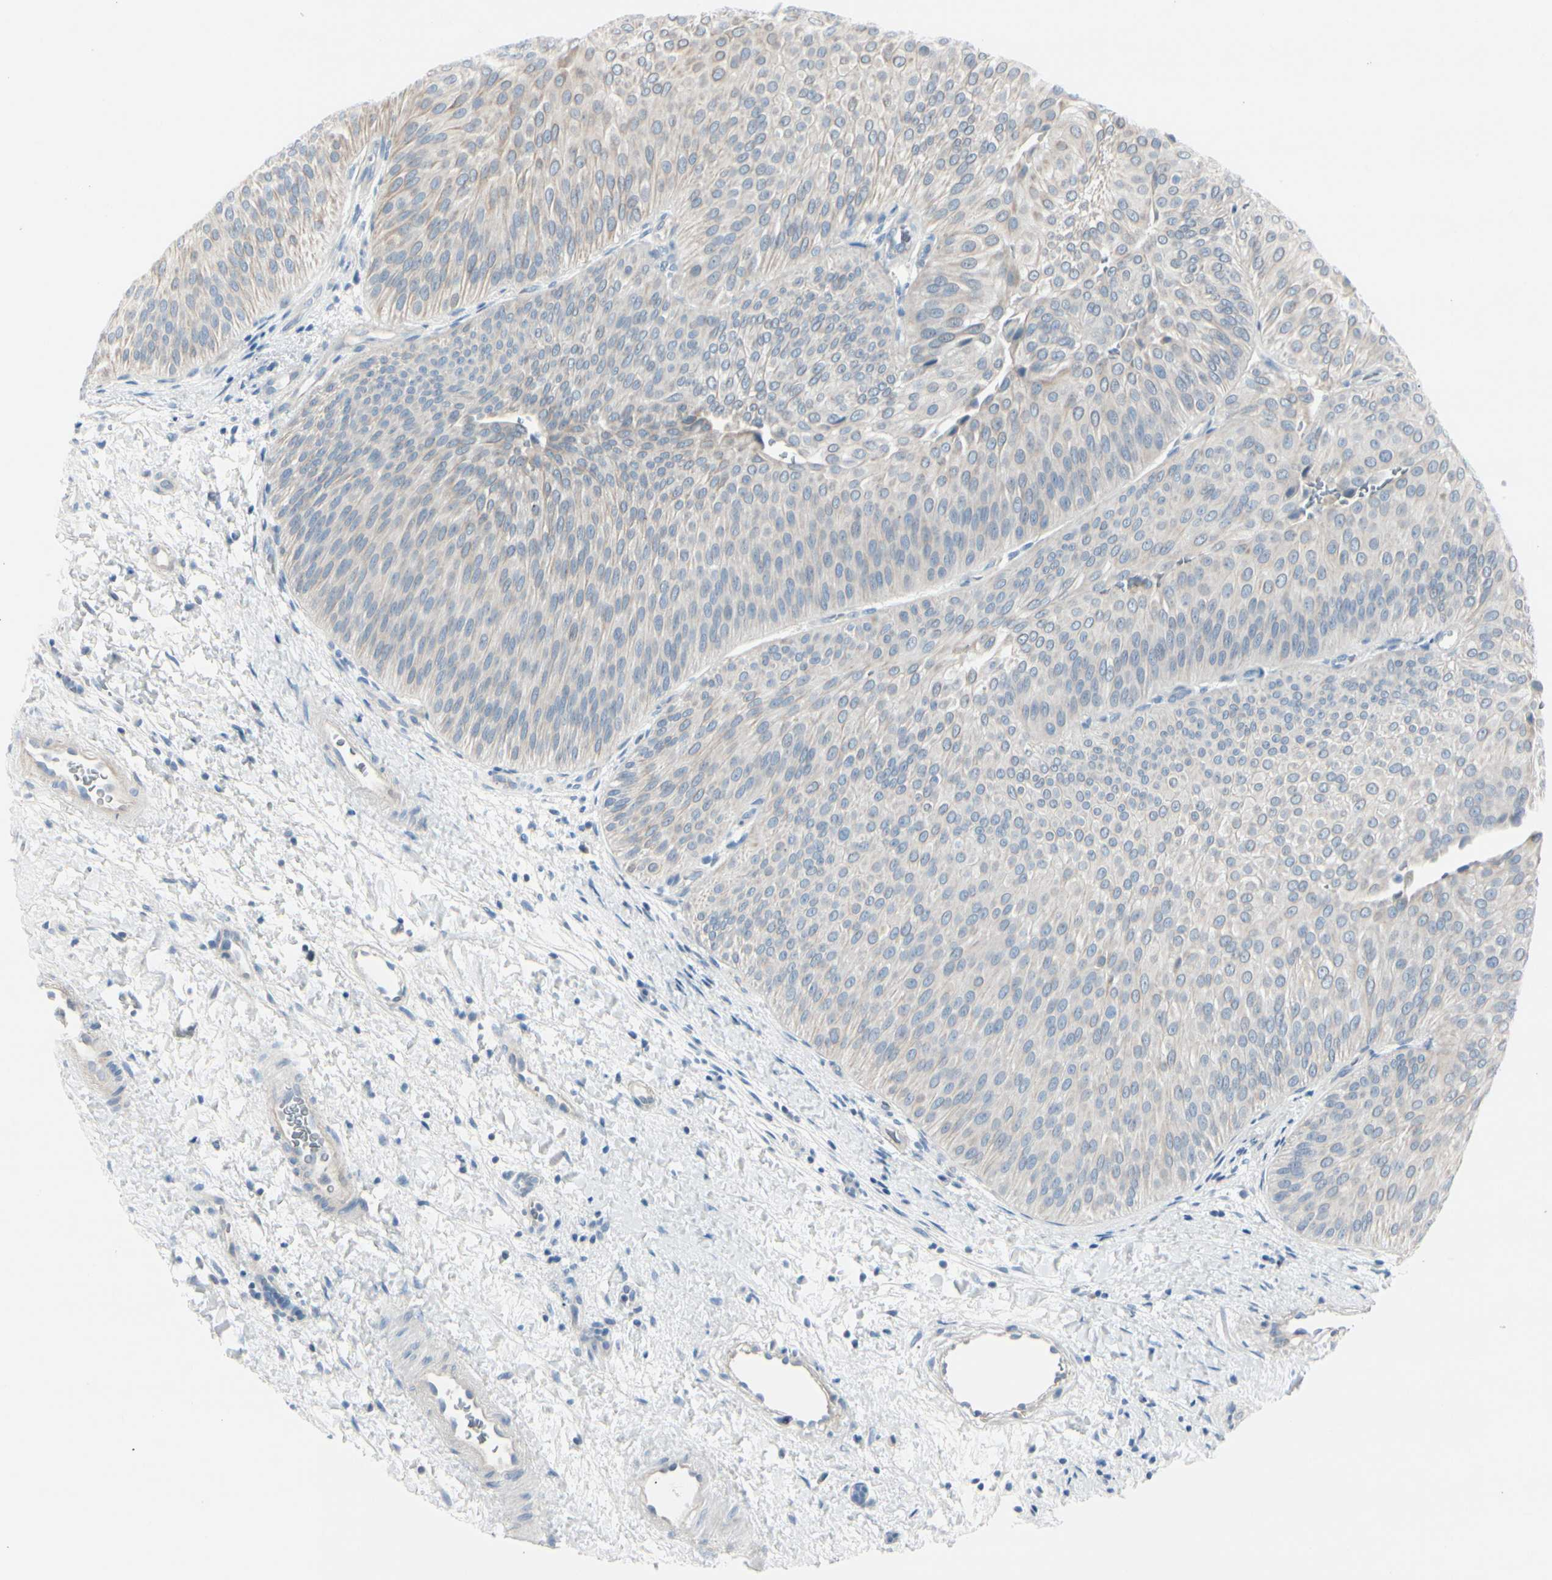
{"staining": {"intensity": "weak", "quantity": "25%-75%", "location": "cytoplasmic/membranous"}, "tissue": "urothelial cancer", "cell_type": "Tumor cells", "image_type": "cancer", "snomed": [{"axis": "morphology", "description": "Urothelial carcinoma, Low grade"}, {"axis": "topography", "description": "Urinary bladder"}], "caption": "Protein expression analysis of human urothelial cancer reveals weak cytoplasmic/membranous positivity in about 25%-75% of tumor cells.", "gene": "CDHR5", "patient": {"sex": "female", "age": 60}}